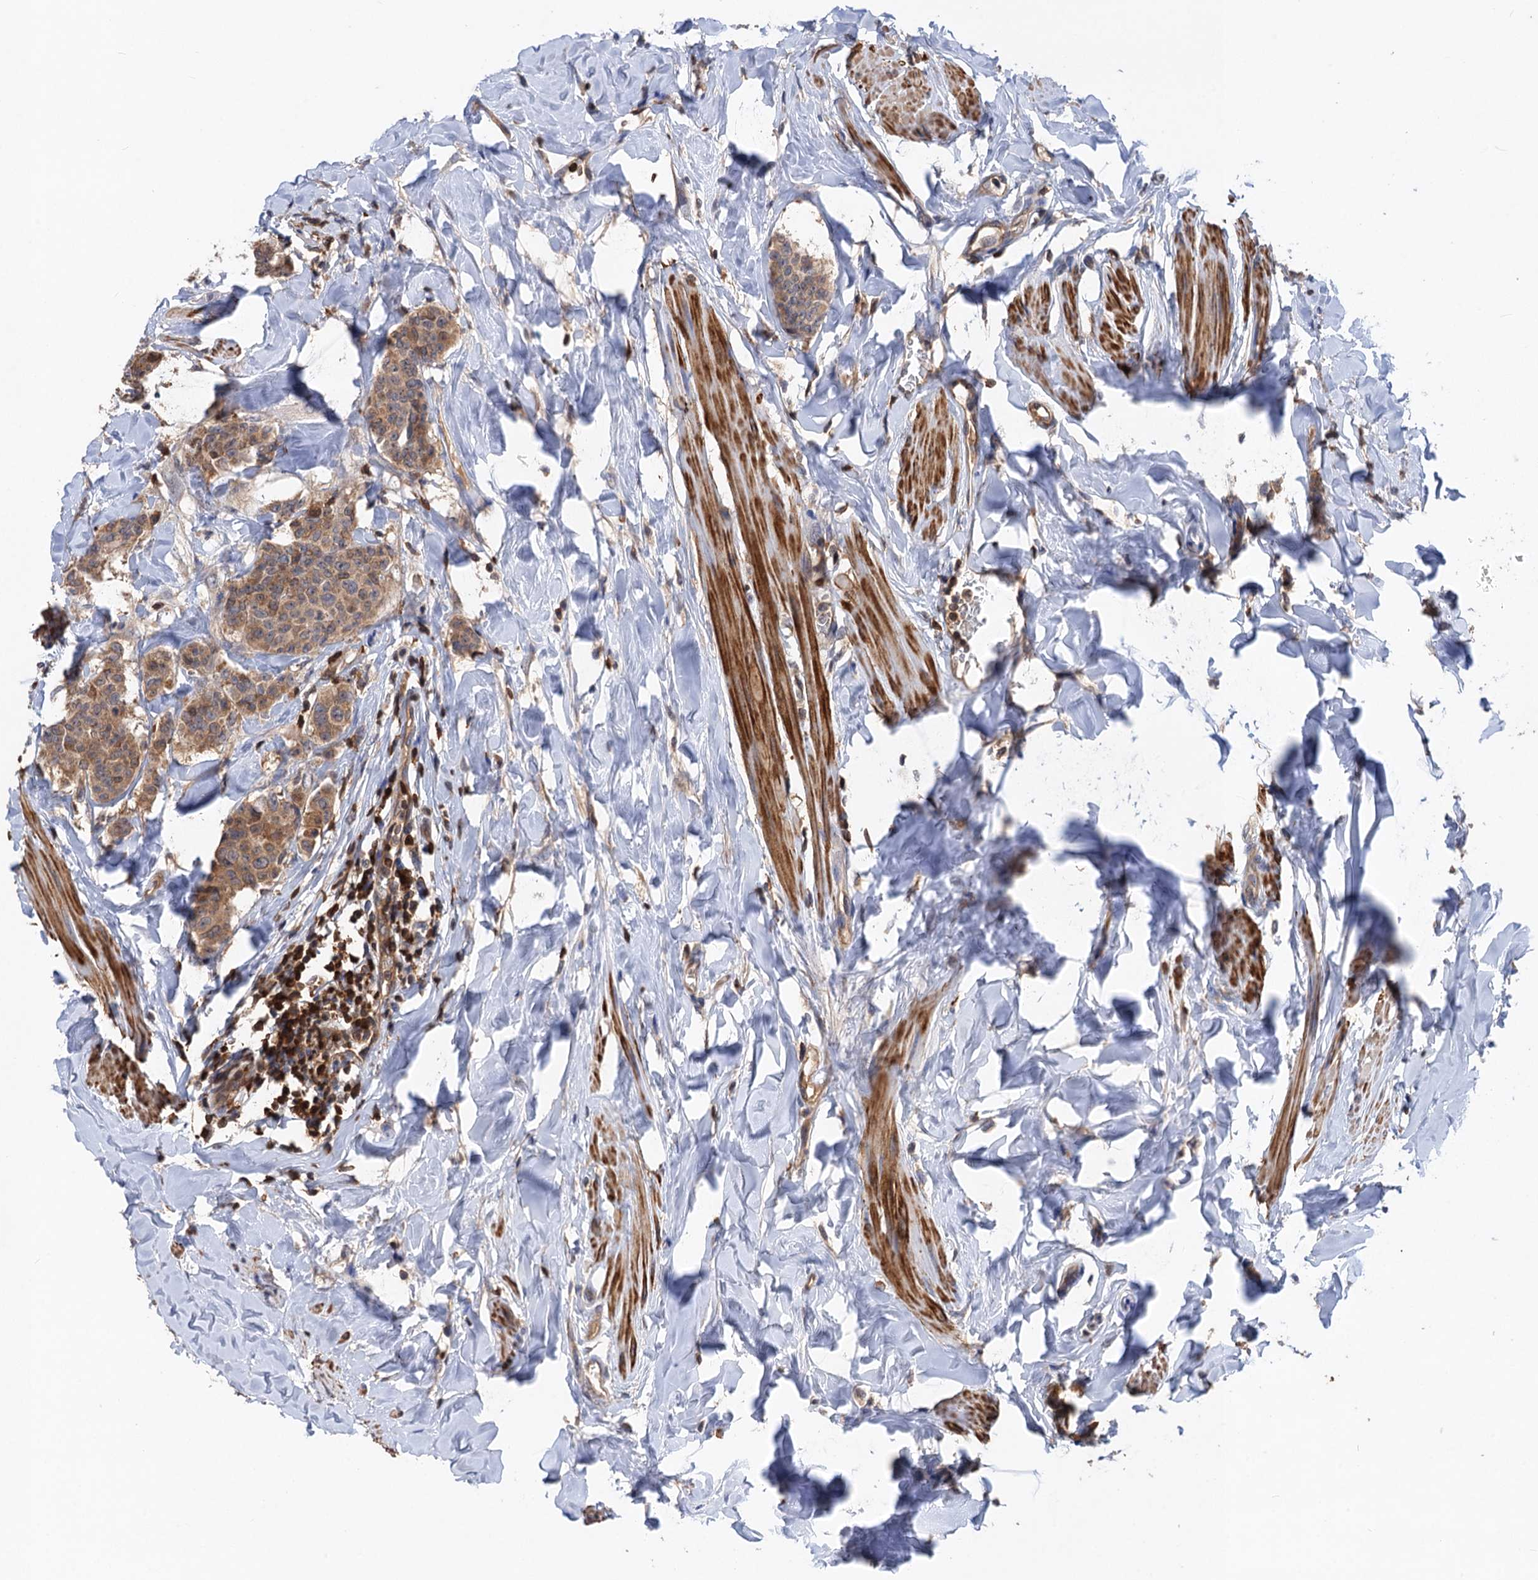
{"staining": {"intensity": "moderate", "quantity": ">75%", "location": "cytoplasmic/membranous"}, "tissue": "breast cancer", "cell_type": "Tumor cells", "image_type": "cancer", "snomed": [{"axis": "morphology", "description": "Duct carcinoma"}, {"axis": "topography", "description": "Breast"}], "caption": "Breast cancer stained for a protein (brown) exhibits moderate cytoplasmic/membranous positive expression in about >75% of tumor cells.", "gene": "DGKA", "patient": {"sex": "female", "age": 40}}